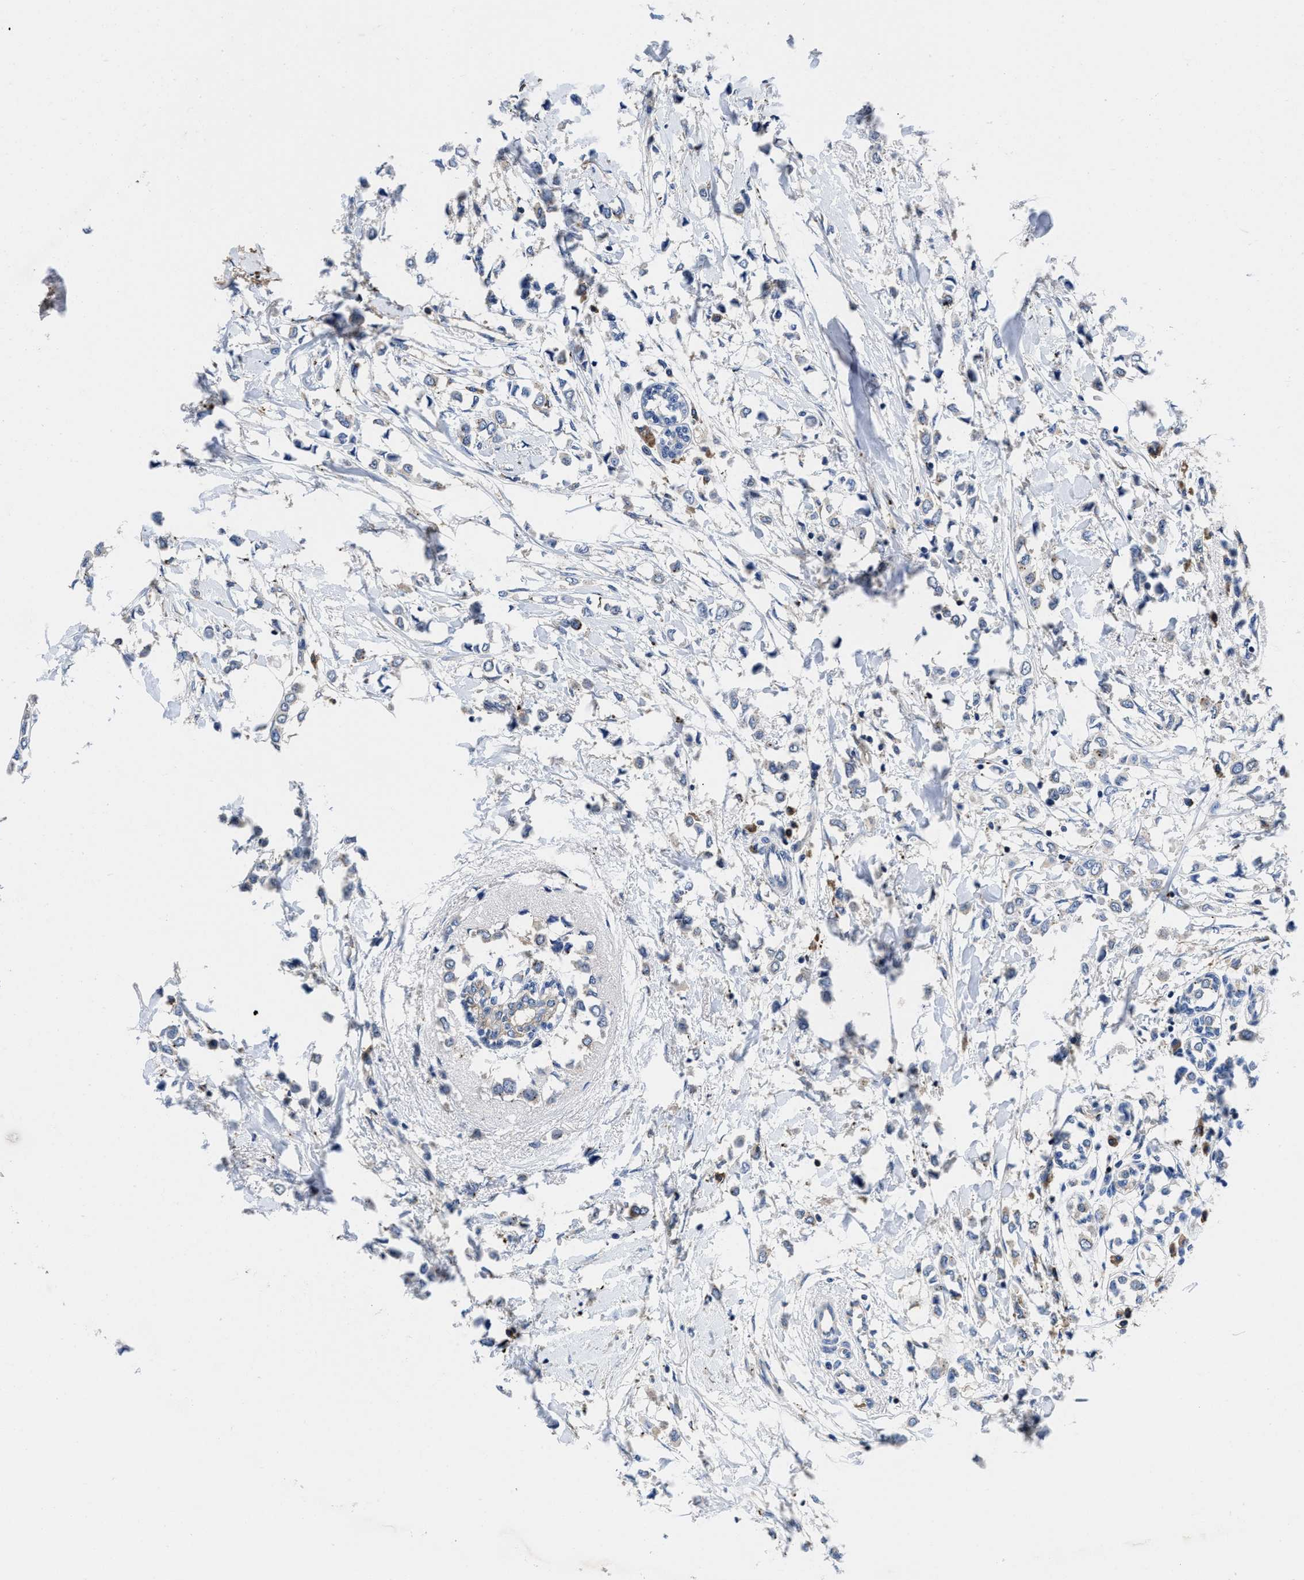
{"staining": {"intensity": "weak", "quantity": "<25%", "location": "cytoplasmic/membranous"}, "tissue": "breast cancer", "cell_type": "Tumor cells", "image_type": "cancer", "snomed": [{"axis": "morphology", "description": "Lobular carcinoma"}, {"axis": "topography", "description": "Breast"}], "caption": "A high-resolution histopathology image shows IHC staining of breast cancer, which reveals no significant staining in tumor cells.", "gene": "YARS1", "patient": {"sex": "female", "age": 51}}